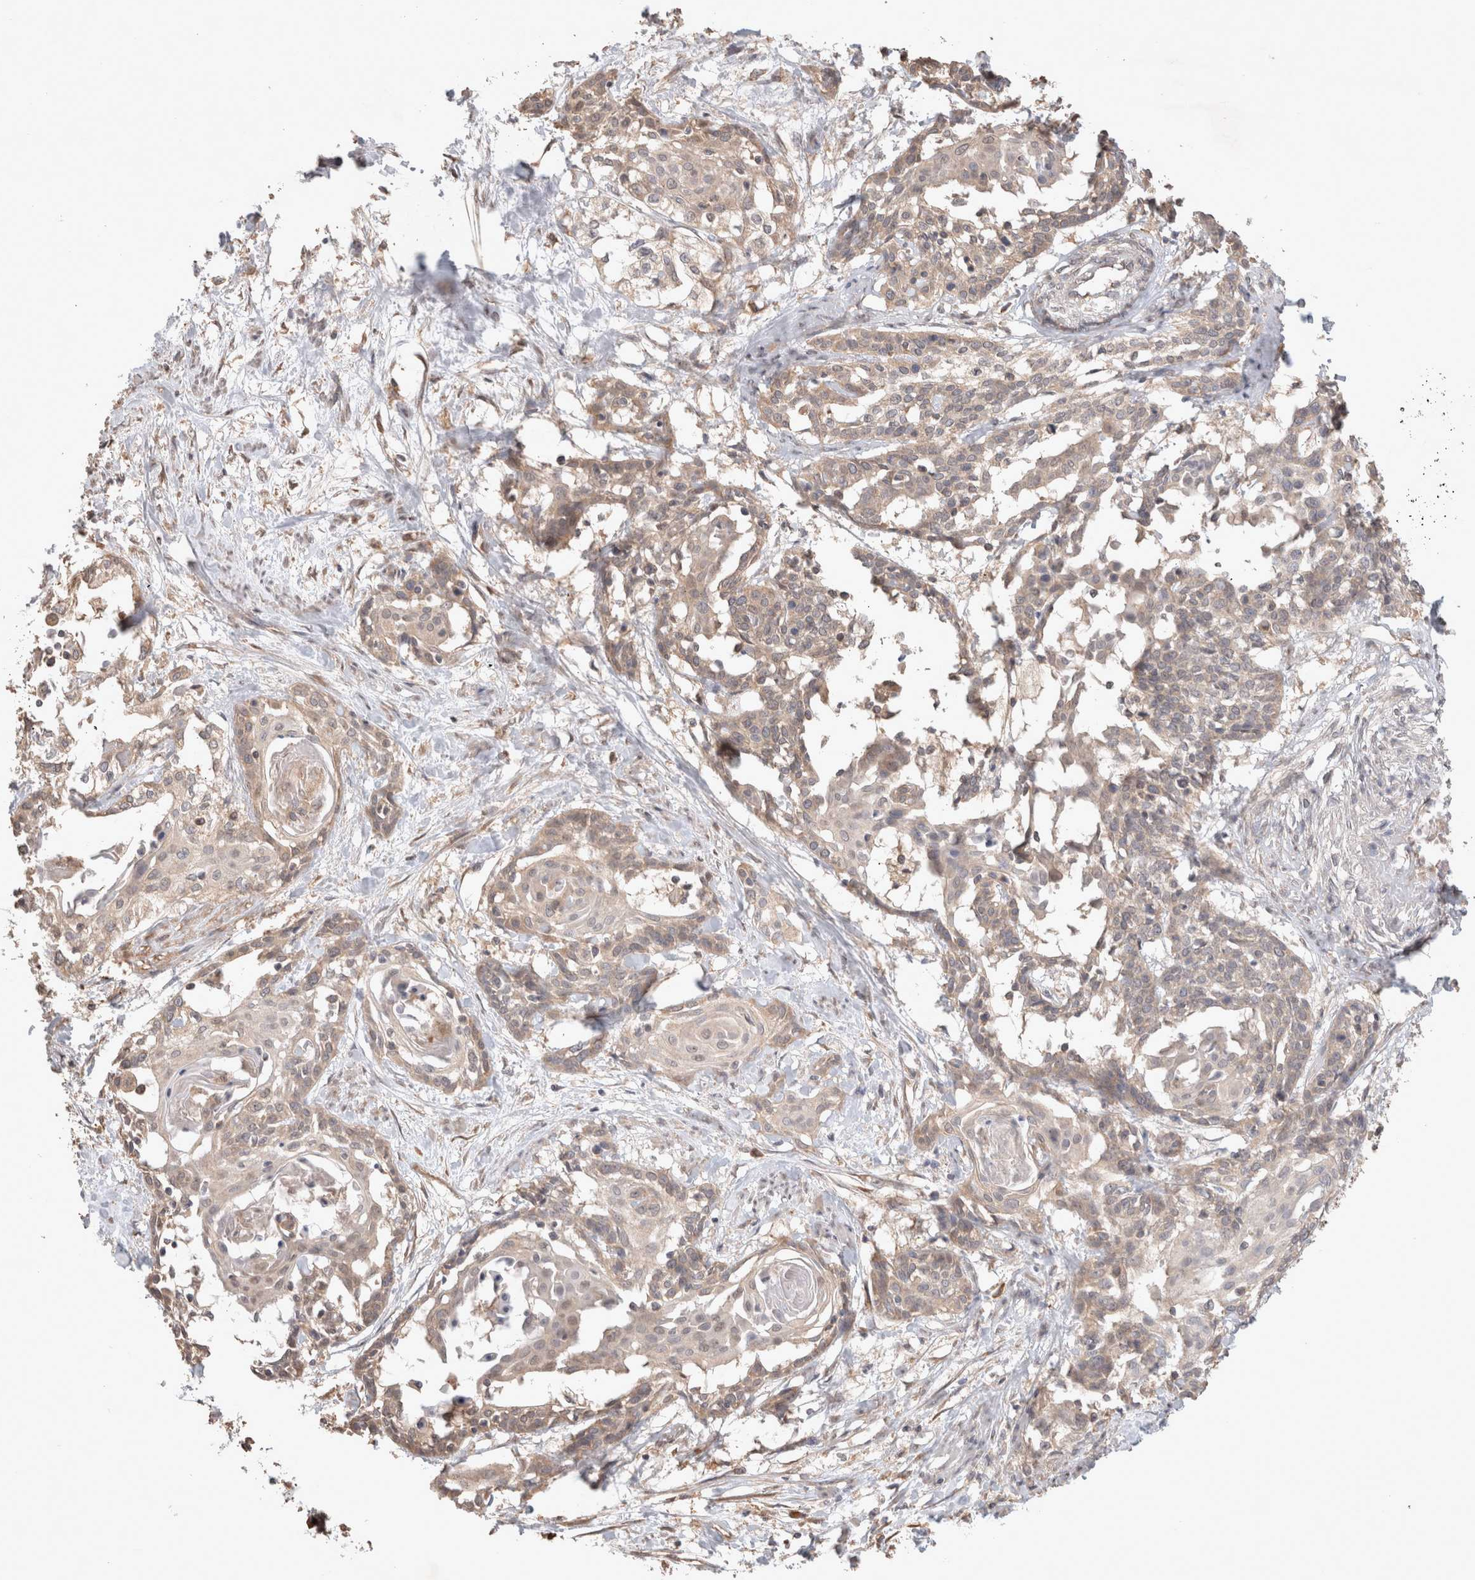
{"staining": {"intensity": "weak", "quantity": ">75%", "location": "cytoplasmic/membranous"}, "tissue": "cervical cancer", "cell_type": "Tumor cells", "image_type": "cancer", "snomed": [{"axis": "morphology", "description": "Squamous cell carcinoma, NOS"}, {"axis": "topography", "description": "Cervix"}], "caption": "Squamous cell carcinoma (cervical) stained for a protein (brown) exhibits weak cytoplasmic/membranous positive positivity in approximately >75% of tumor cells.", "gene": "HROB", "patient": {"sex": "female", "age": 57}}